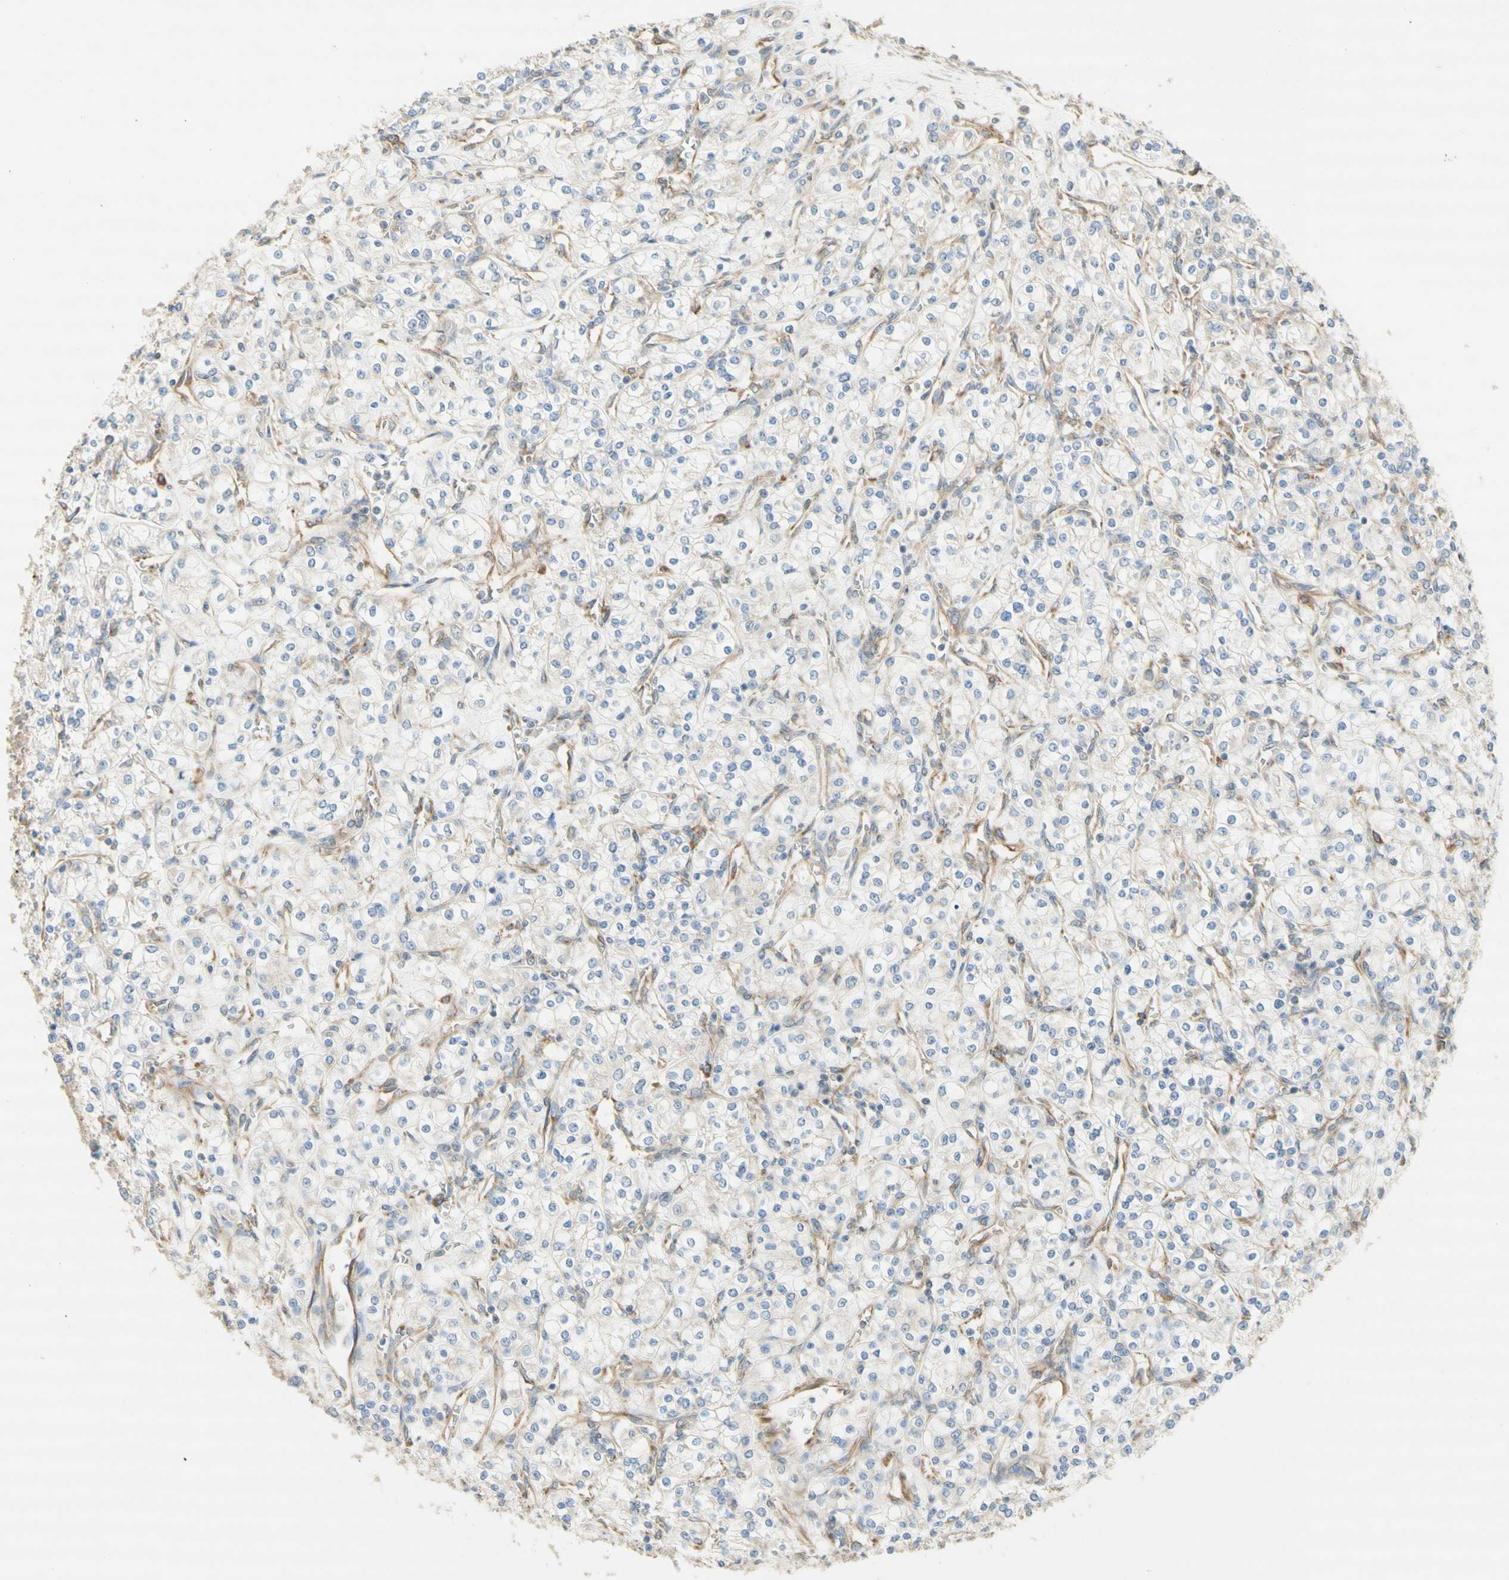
{"staining": {"intensity": "negative", "quantity": "none", "location": "none"}, "tissue": "renal cancer", "cell_type": "Tumor cells", "image_type": "cancer", "snomed": [{"axis": "morphology", "description": "Adenocarcinoma, NOS"}, {"axis": "topography", "description": "Kidney"}], "caption": "IHC image of renal adenocarcinoma stained for a protein (brown), which reveals no expression in tumor cells. (DAB (3,3'-diaminobenzidine) IHC visualized using brightfield microscopy, high magnification).", "gene": "DYNC1H1", "patient": {"sex": "male", "age": 77}}